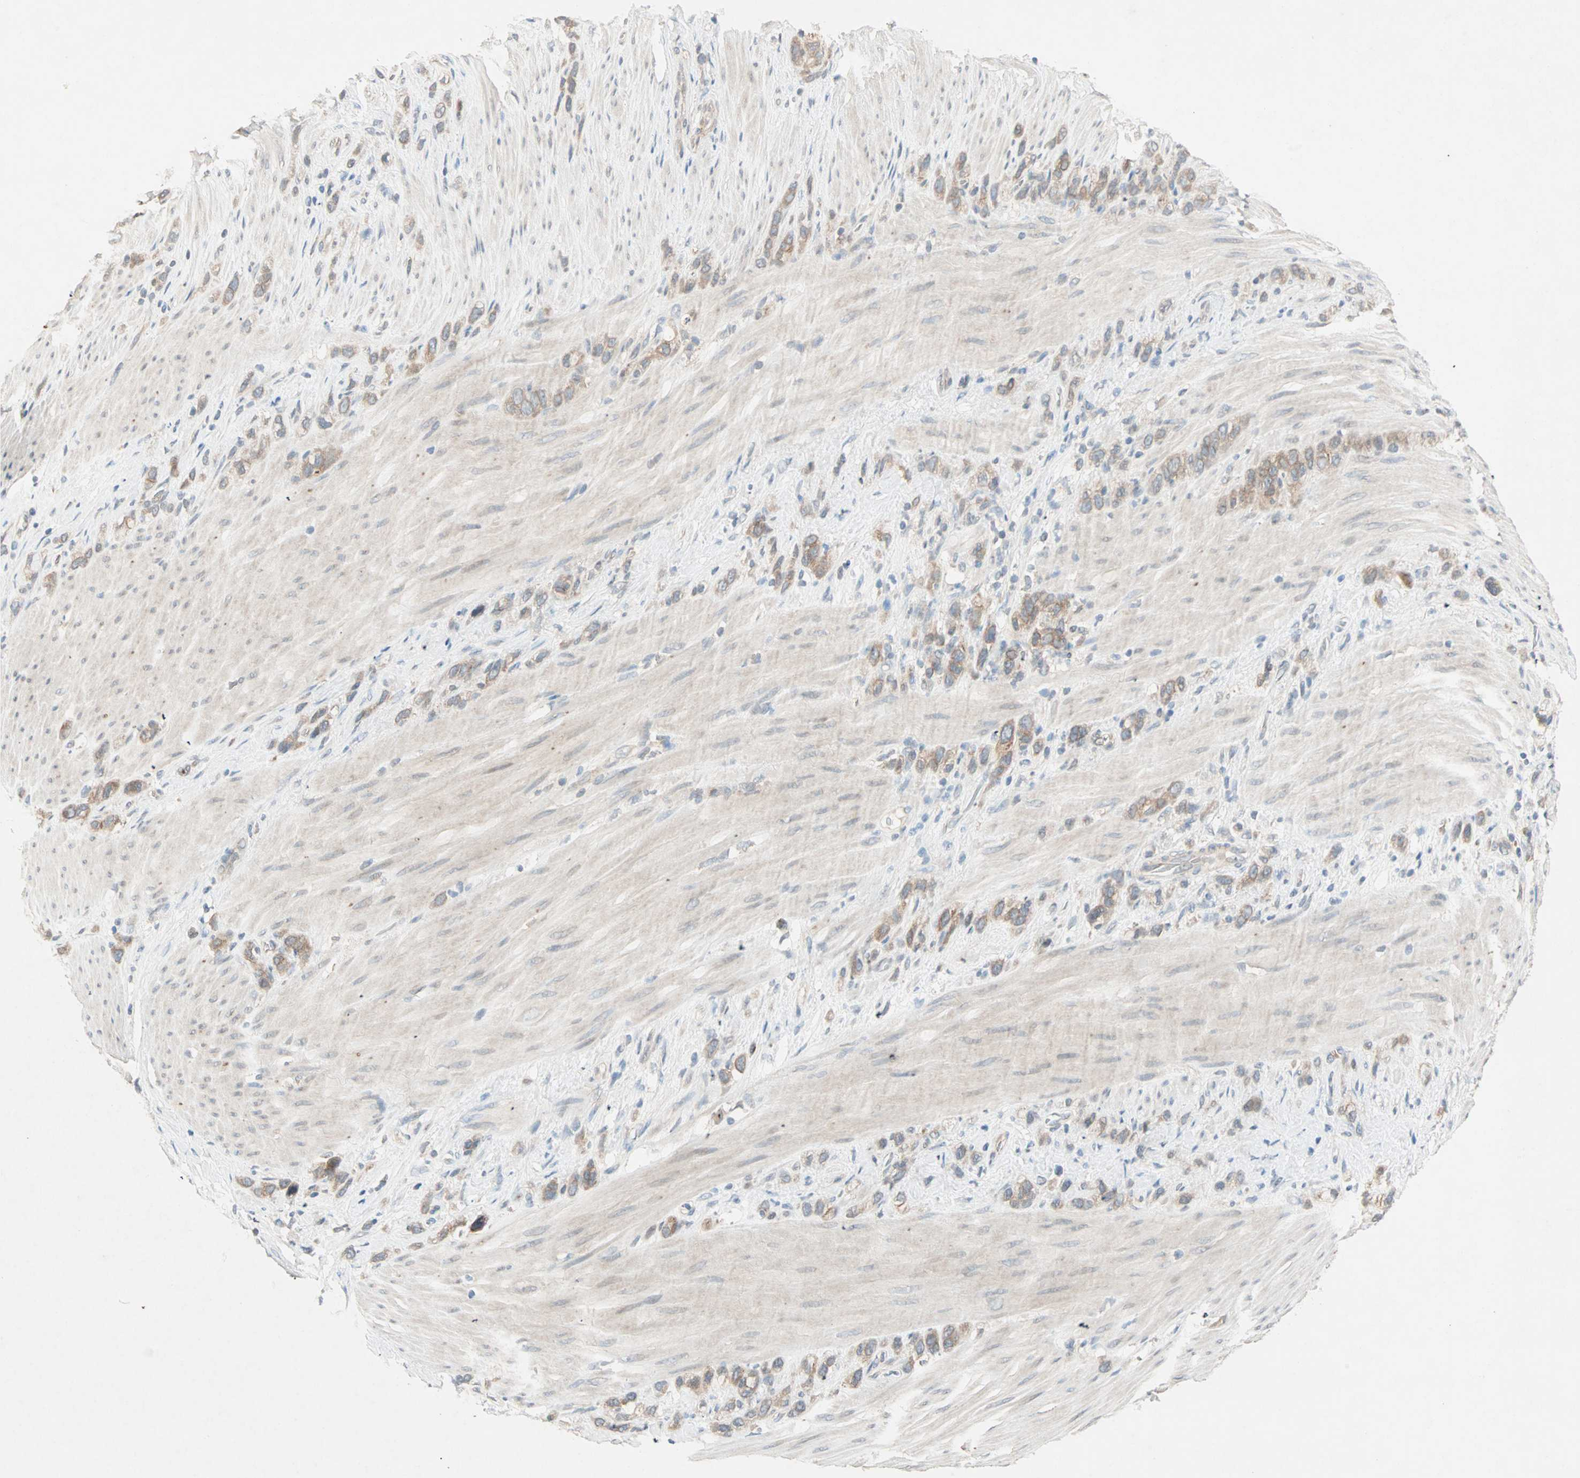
{"staining": {"intensity": "moderate", "quantity": ">75%", "location": "cytoplasmic/membranous"}, "tissue": "stomach cancer", "cell_type": "Tumor cells", "image_type": "cancer", "snomed": [{"axis": "morphology", "description": "Normal tissue, NOS"}, {"axis": "morphology", "description": "Adenocarcinoma, NOS"}, {"axis": "morphology", "description": "Adenocarcinoma, High grade"}, {"axis": "topography", "description": "Stomach, upper"}, {"axis": "topography", "description": "Stomach"}], "caption": "This image exhibits immunohistochemistry (IHC) staining of stomach cancer (high-grade adenocarcinoma), with medium moderate cytoplasmic/membranous positivity in approximately >75% of tumor cells.", "gene": "TTF2", "patient": {"sex": "female", "age": 65}}